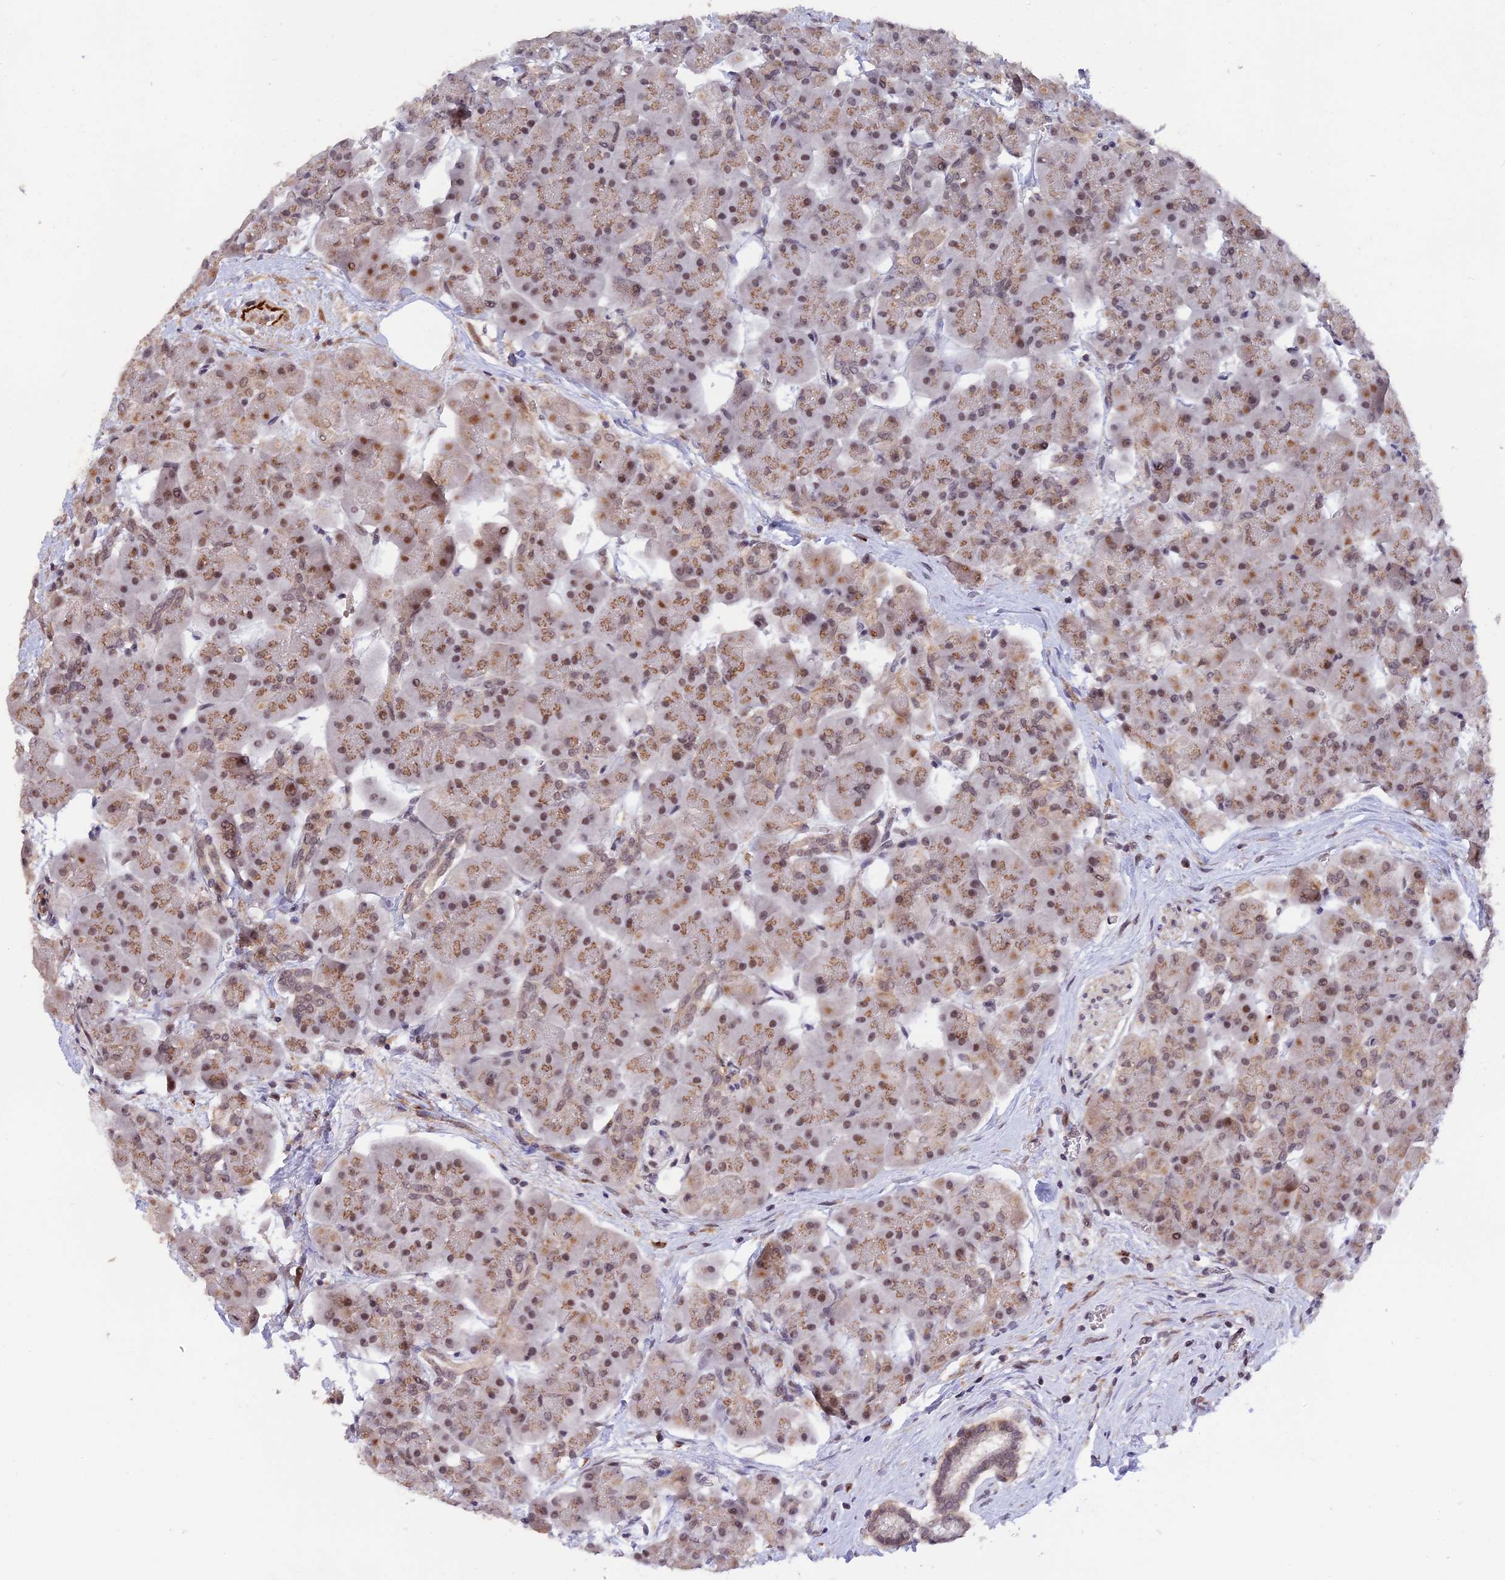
{"staining": {"intensity": "moderate", "quantity": ">75%", "location": "cytoplasmic/membranous,nuclear"}, "tissue": "pancreas", "cell_type": "Exocrine glandular cells", "image_type": "normal", "snomed": [{"axis": "morphology", "description": "Normal tissue, NOS"}, {"axis": "topography", "description": "Pancreas"}], "caption": "Protein expression analysis of unremarkable human pancreas reveals moderate cytoplasmic/membranous,nuclear positivity in about >75% of exocrine glandular cells.", "gene": "POLR2C", "patient": {"sex": "male", "age": 66}}